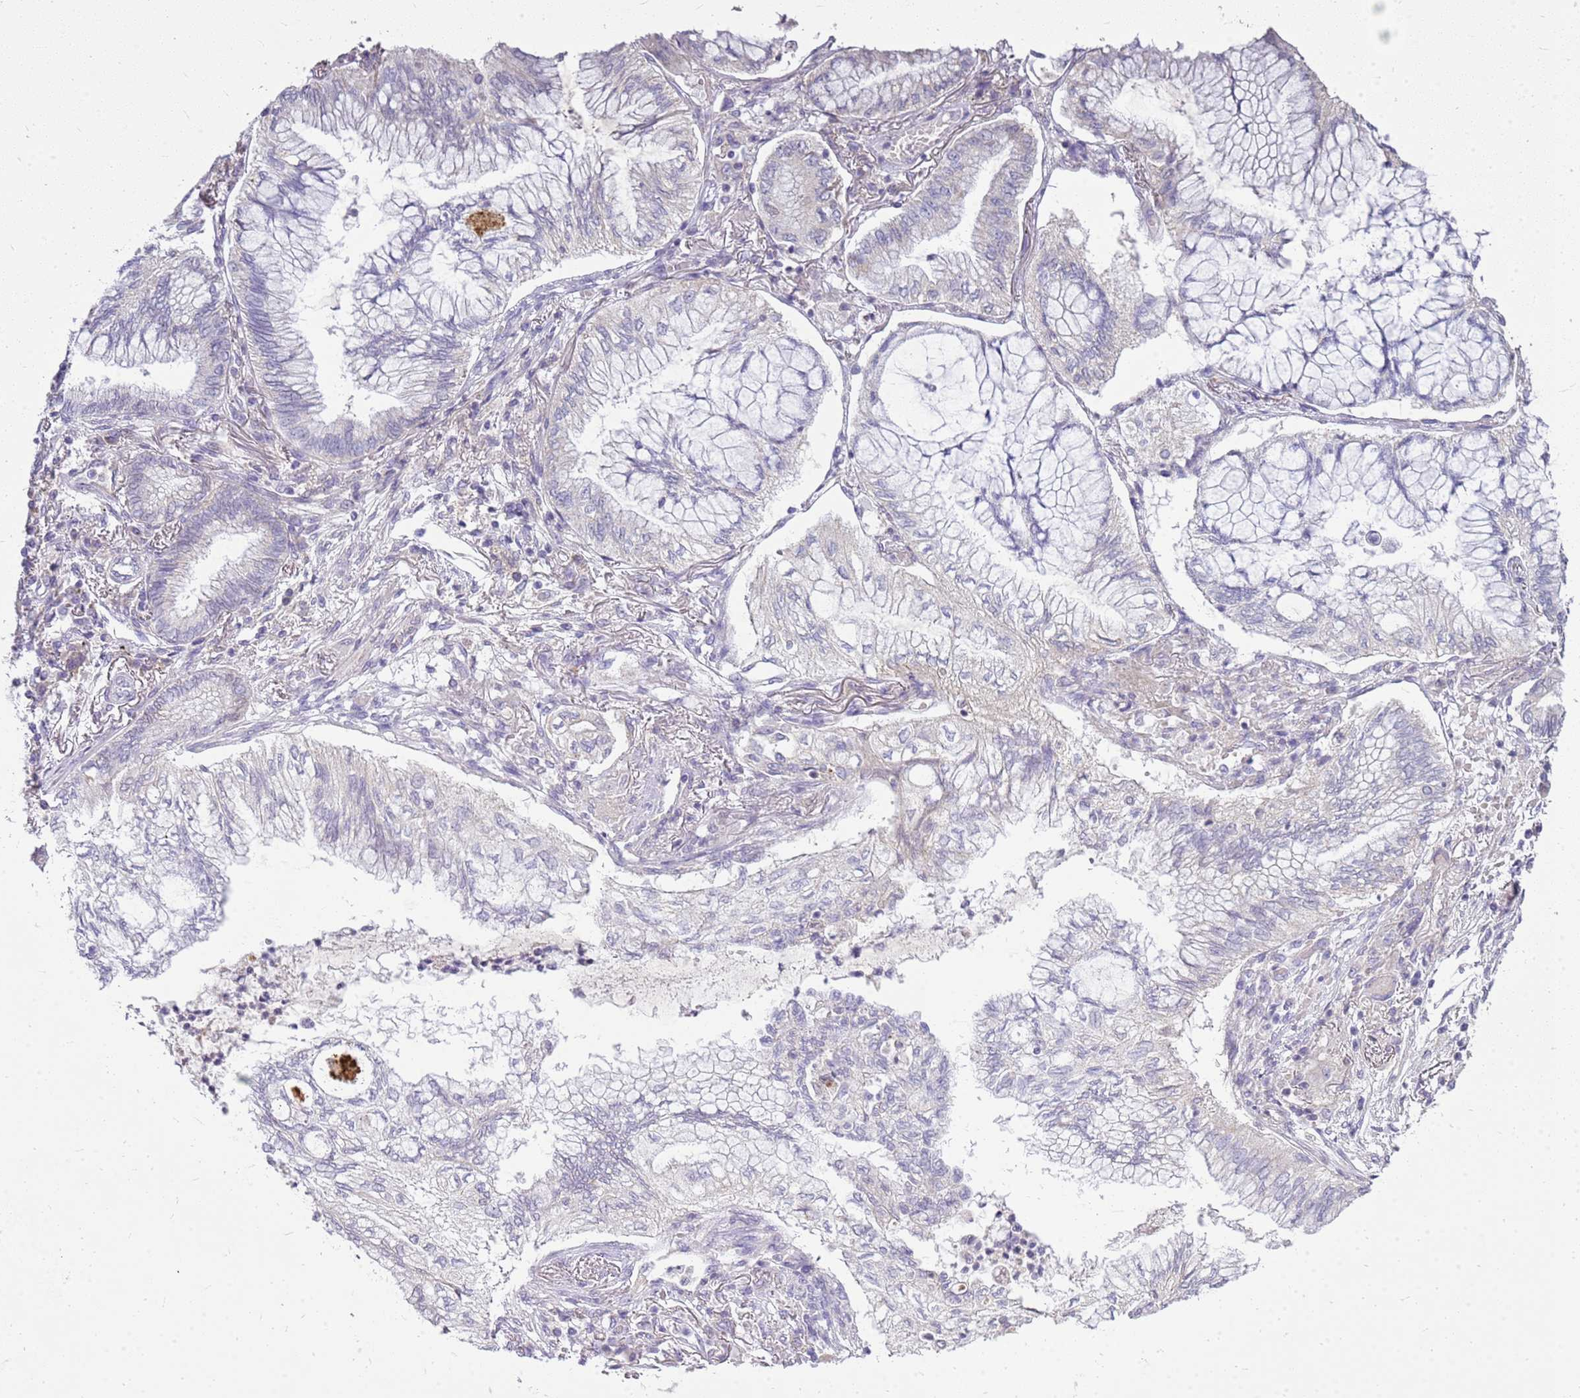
{"staining": {"intensity": "negative", "quantity": "none", "location": "none"}, "tissue": "lung cancer", "cell_type": "Tumor cells", "image_type": "cancer", "snomed": [{"axis": "morphology", "description": "Adenocarcinoma, NOS"}, {"axis": "topography", "description": "Lung"}], "caption": "This is an IHC histopathology image of human lung cancer (adenocarcinoma). There is no expression in tumor cells.", "gene": "FABP2", "patient": {"sex": "female", "age": 70}}